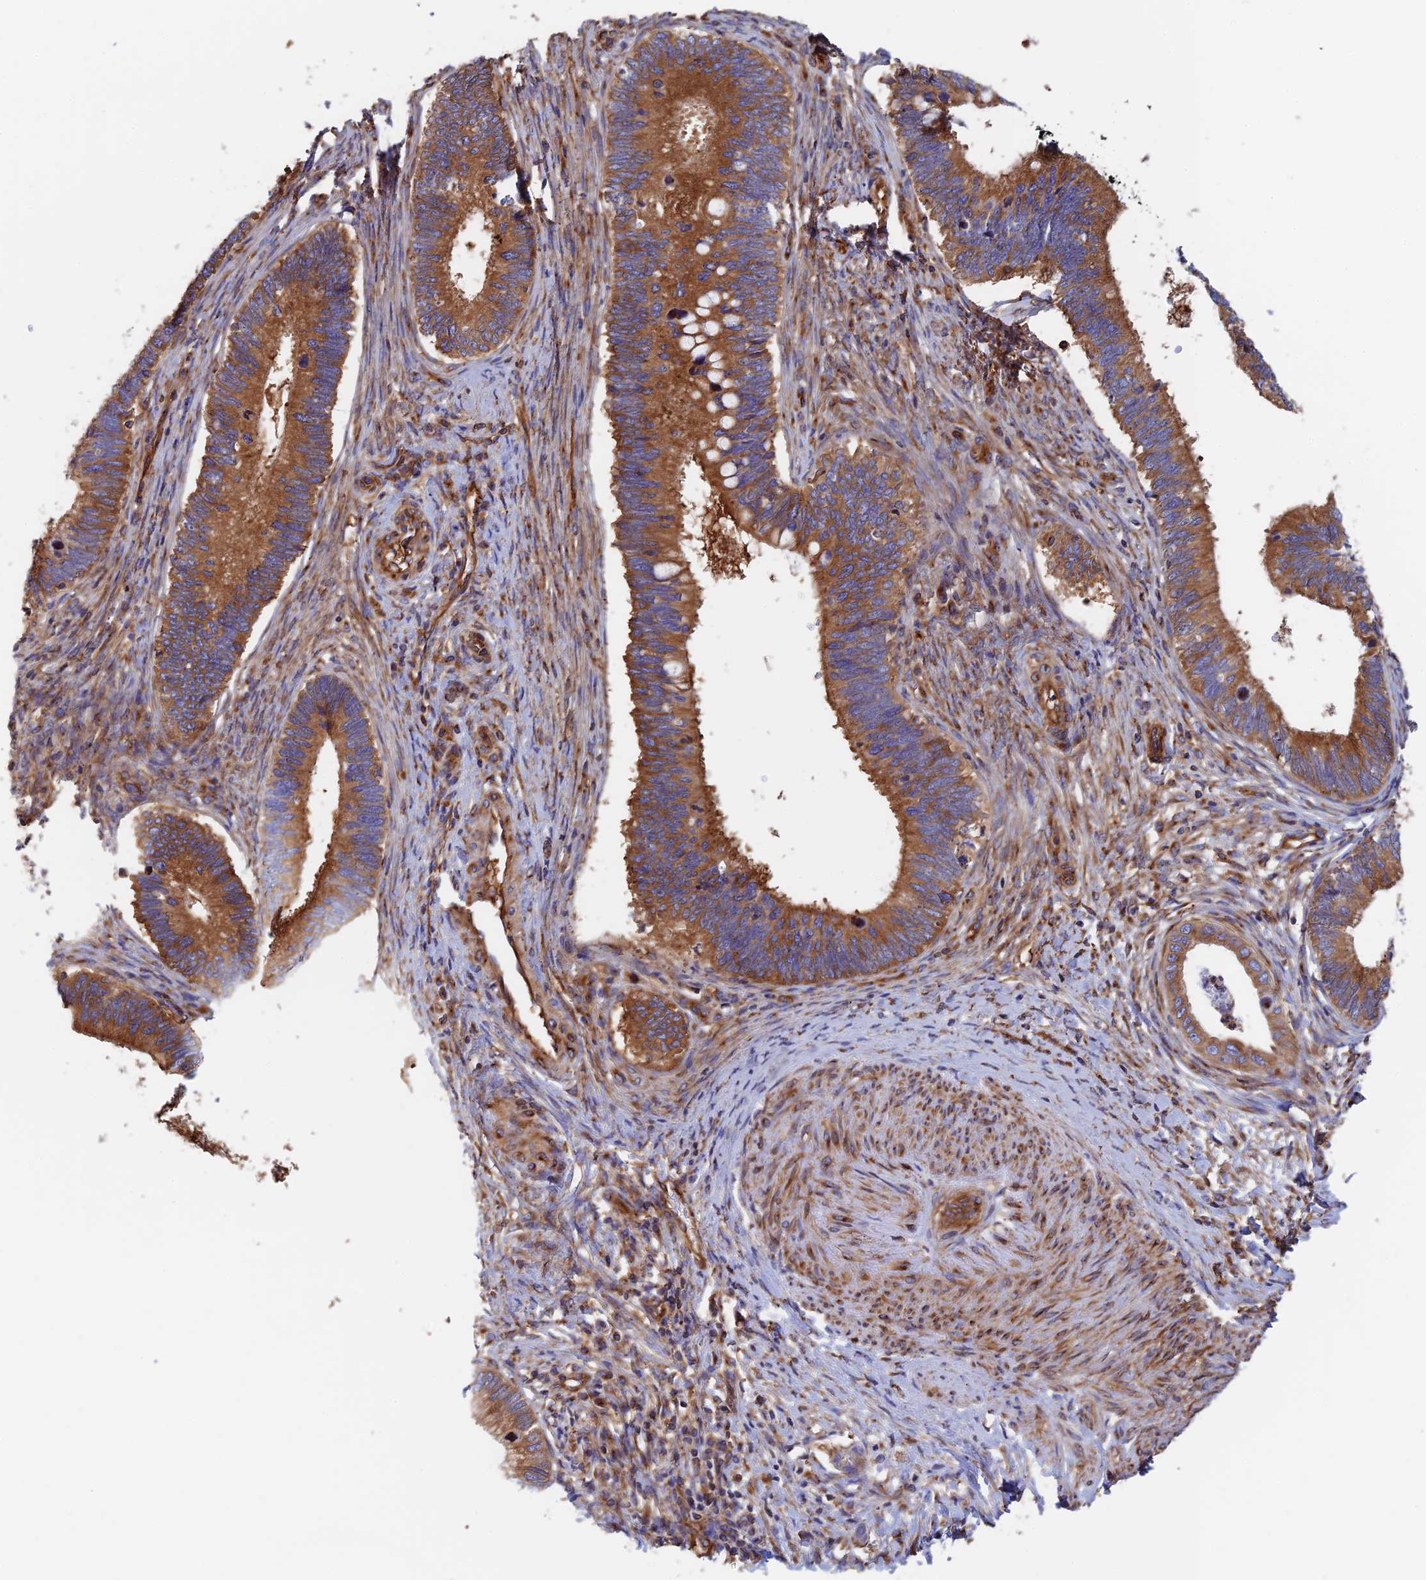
{"staining": {"intensity": "strong", "quantity": ">75%", "location": "cytoplasmic/membranous"}, "tissue": "cervical cancer", "cell_type": "Tumor cells", "image_type": "cancer", "snomed": [{"axis": "morphology", "description": "Adenocarcinoma, NOS"}, {"axis": "topography", "description": "Cervix"}], "caption": "Immunohistochemical staining of human cervical adenocarcinoma displays high levels of strong cytoplasmic/membranous expression in about >75% of tumor cells. The protein of interest is stained brown, and the nuclei are stained in blue (DAB (3,3'-diaminobenzidine) IHC with brightfield microscopy, high magnification).", "gene": "DCTN2", "patient": {"sex": "female", "age": 42}}